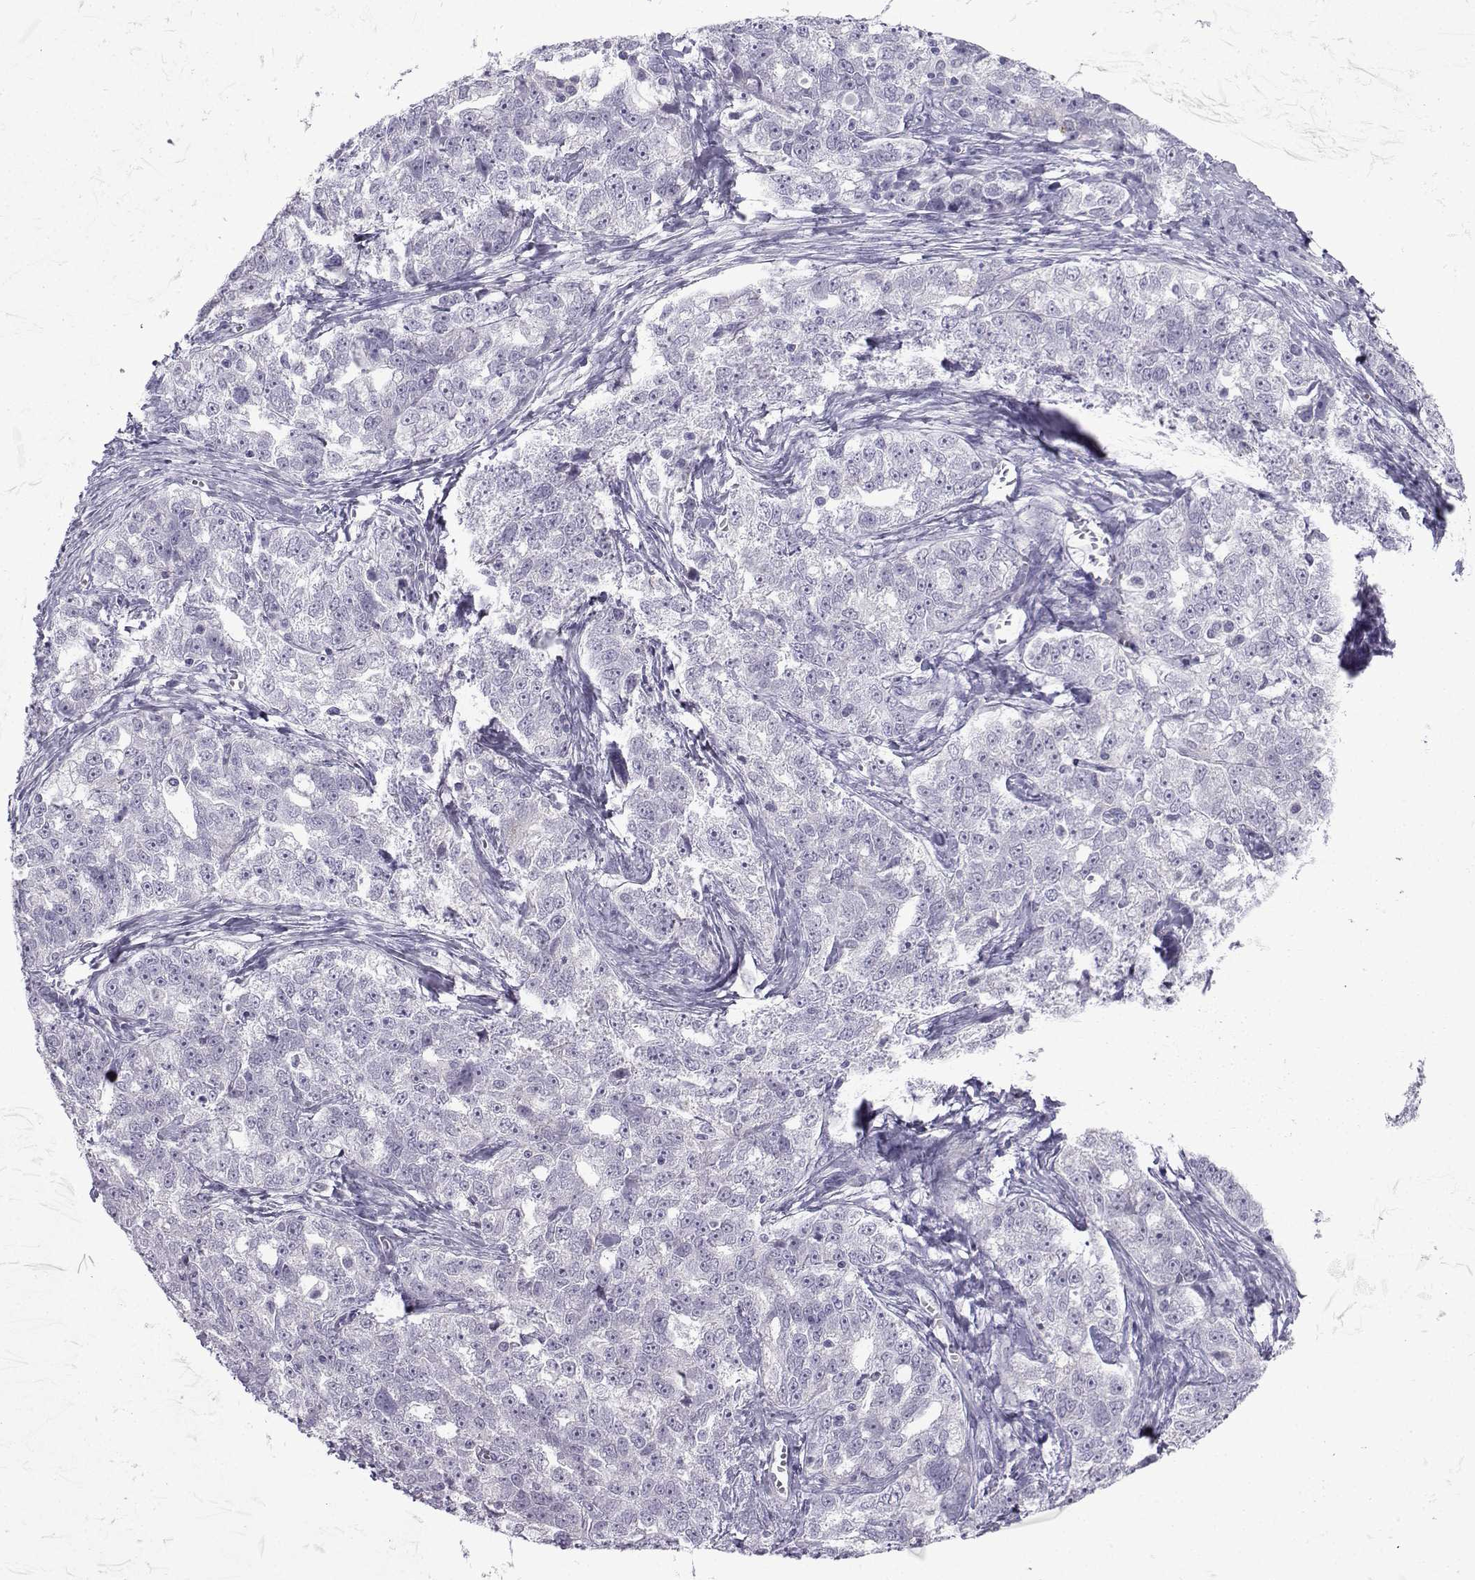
{"staining": {"intensity": "negative", "quantity": "none", "location": "none"}, "tissue": "ovarian cancer", "cell_type": "Tumor cells", "image_type": "cancer", "snomed": [{"axis": "morphology", "description": "Cystadenocarcinoma, serous, NOS"}, {"axis": "topography", "description": "Ovary"}], "caption": "This is a image of immunohistochemistry staining of ovarian cancer (serous cystadenocarcinoma), which shows no positivity in tumor cells. (DAB immunohistochemistry visualized using brightfield microscopy, high magnification).", "gene": "CFAP53", "patient": {"sex": "female", "age": 51}}